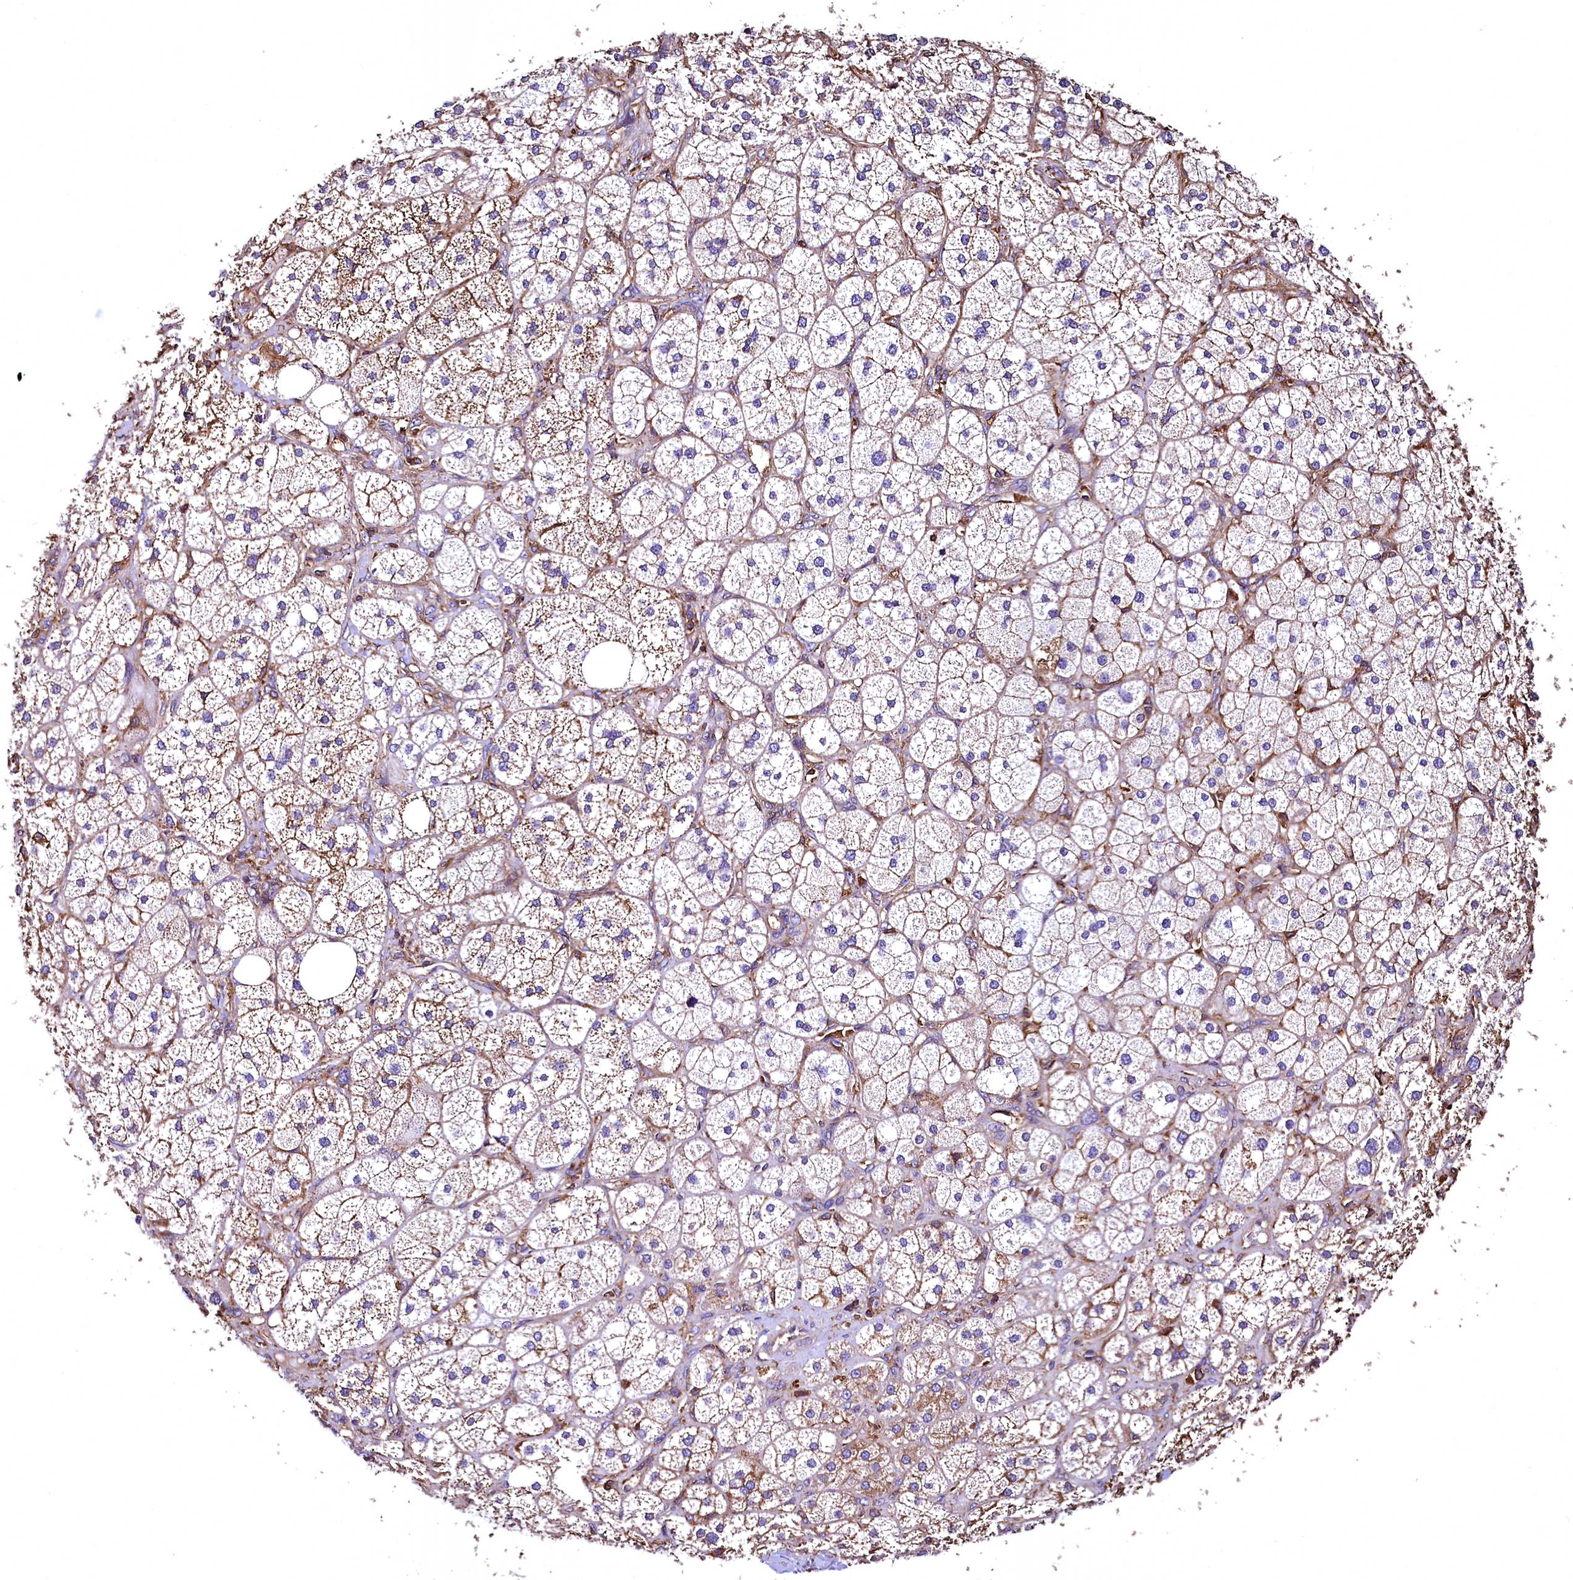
{"staining": {"intensity": "moderate", "quantity": "25%-75%", "location": "cytoplasmic/membranous"}, "tissue": "adrenal gland", "cell_type": "Glandular cells", "image_type": "normal", "snomed": [{"axis": "morphology", "description": "Normal tissue, NOS"}, {"axis": "topography", "description": "Adrenal gland"}], "caption": "Immunohistochemistry (IHC) histopathology image of benign adrenal gland stained for a protein (brown), which exhibits medium levels of moderate cytoplasmic/membranous expression in about 25%-75% of glandular cells.", "gene": "RARS2", "patient": {"sex": "male", "age": 61}}